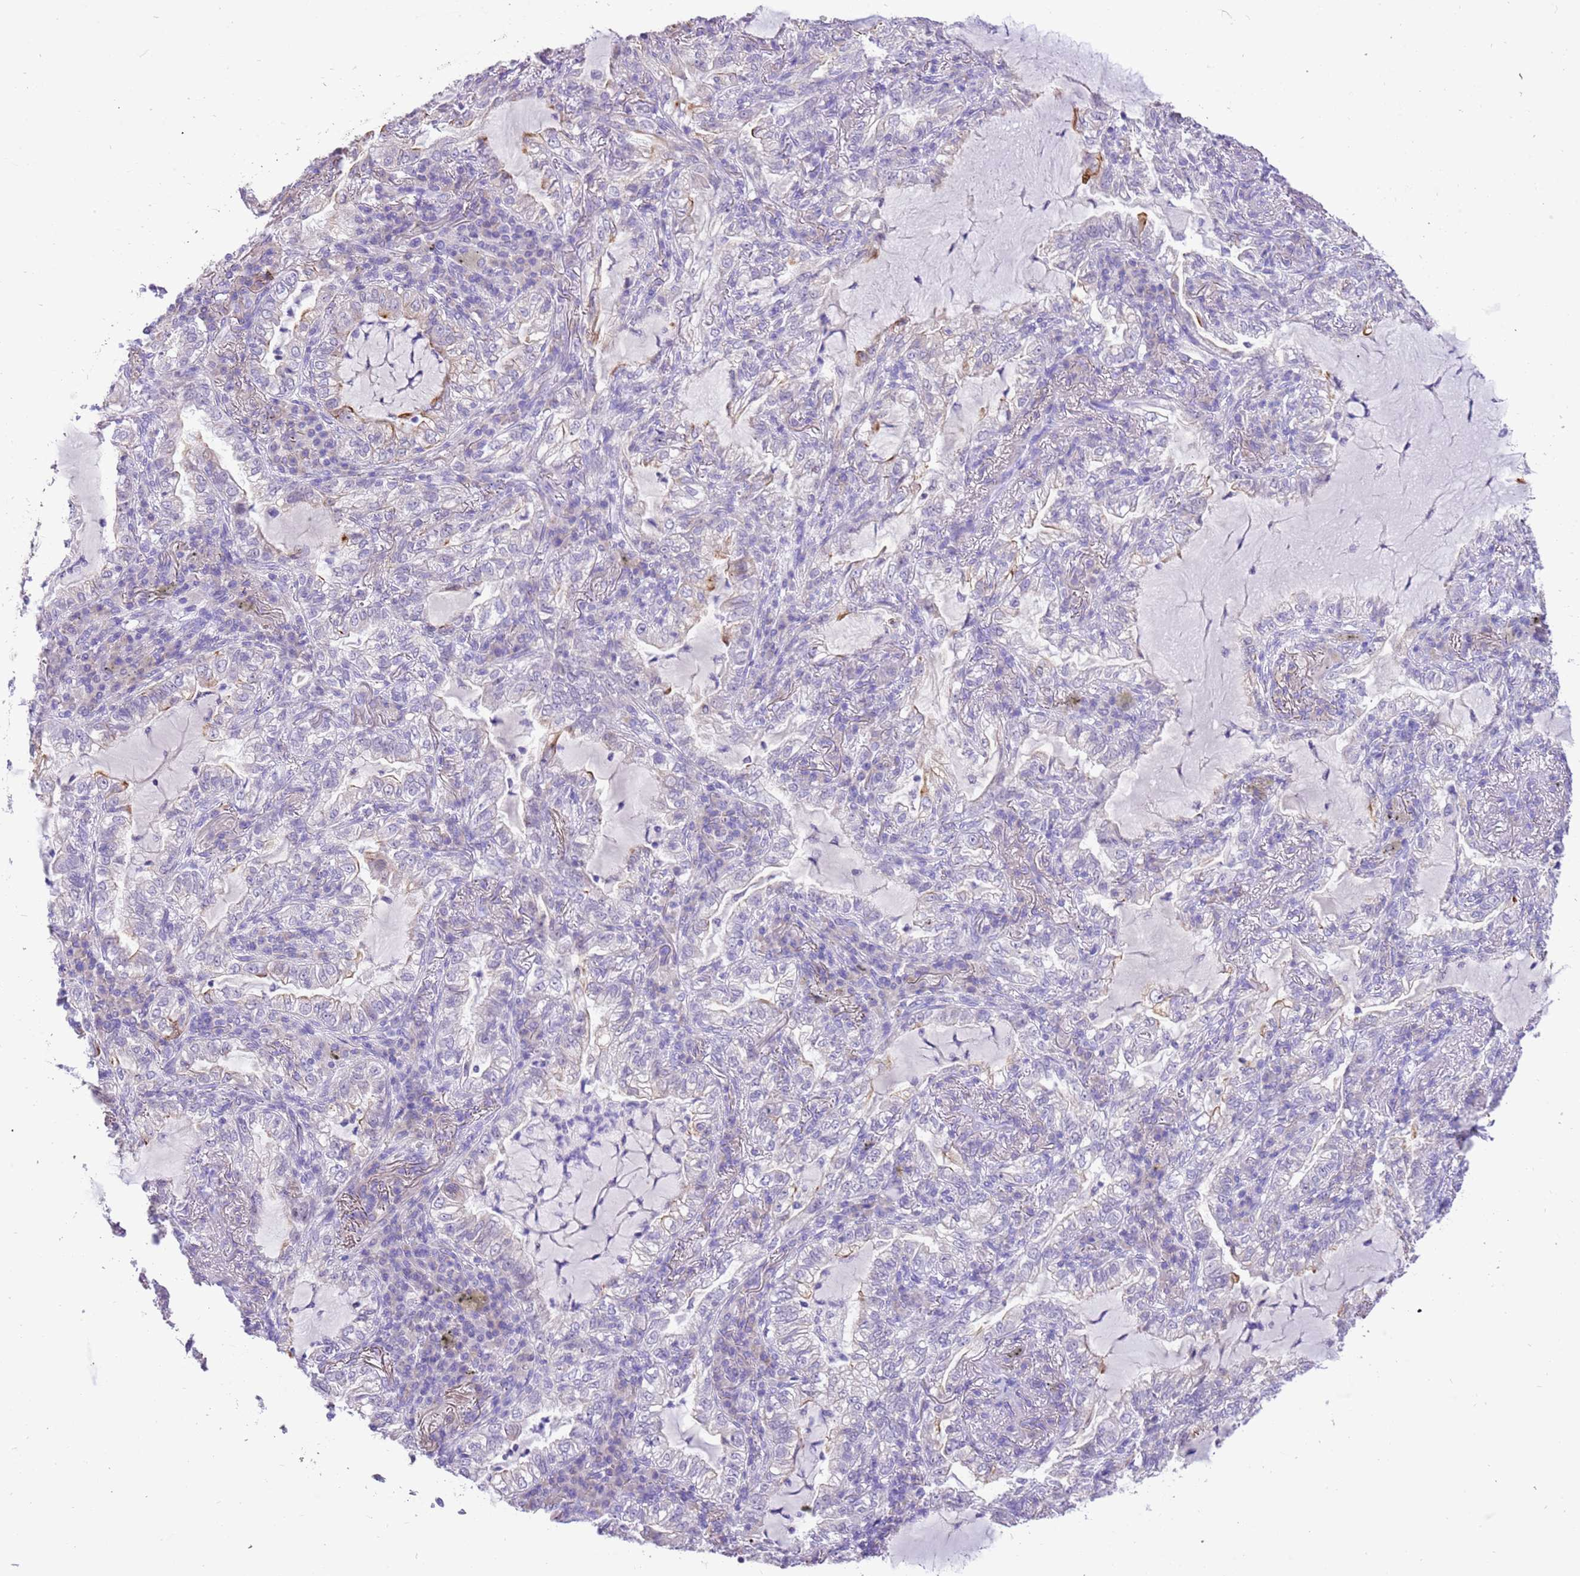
{"staining": {"intensity": "strong", "quantity": "<25%", "location": "cytoplasmic/membranous"}, "tissue": "lung cancer", "cell_type": "Tumor cells", "image_type": "cancer", "snomed": [{"axis": "morphology", "description": "Adenocarcinoma, NOS"}, {"axis": "topography", "description": "Lung"}], "caption": "Strong cytoplasmic/membranous protein expression is seen in approximately <25% of tumor cells in adenocarcinoma (lung).", "gene": "R3HDM4", "patient": {"sex": "female", "age": 73}}